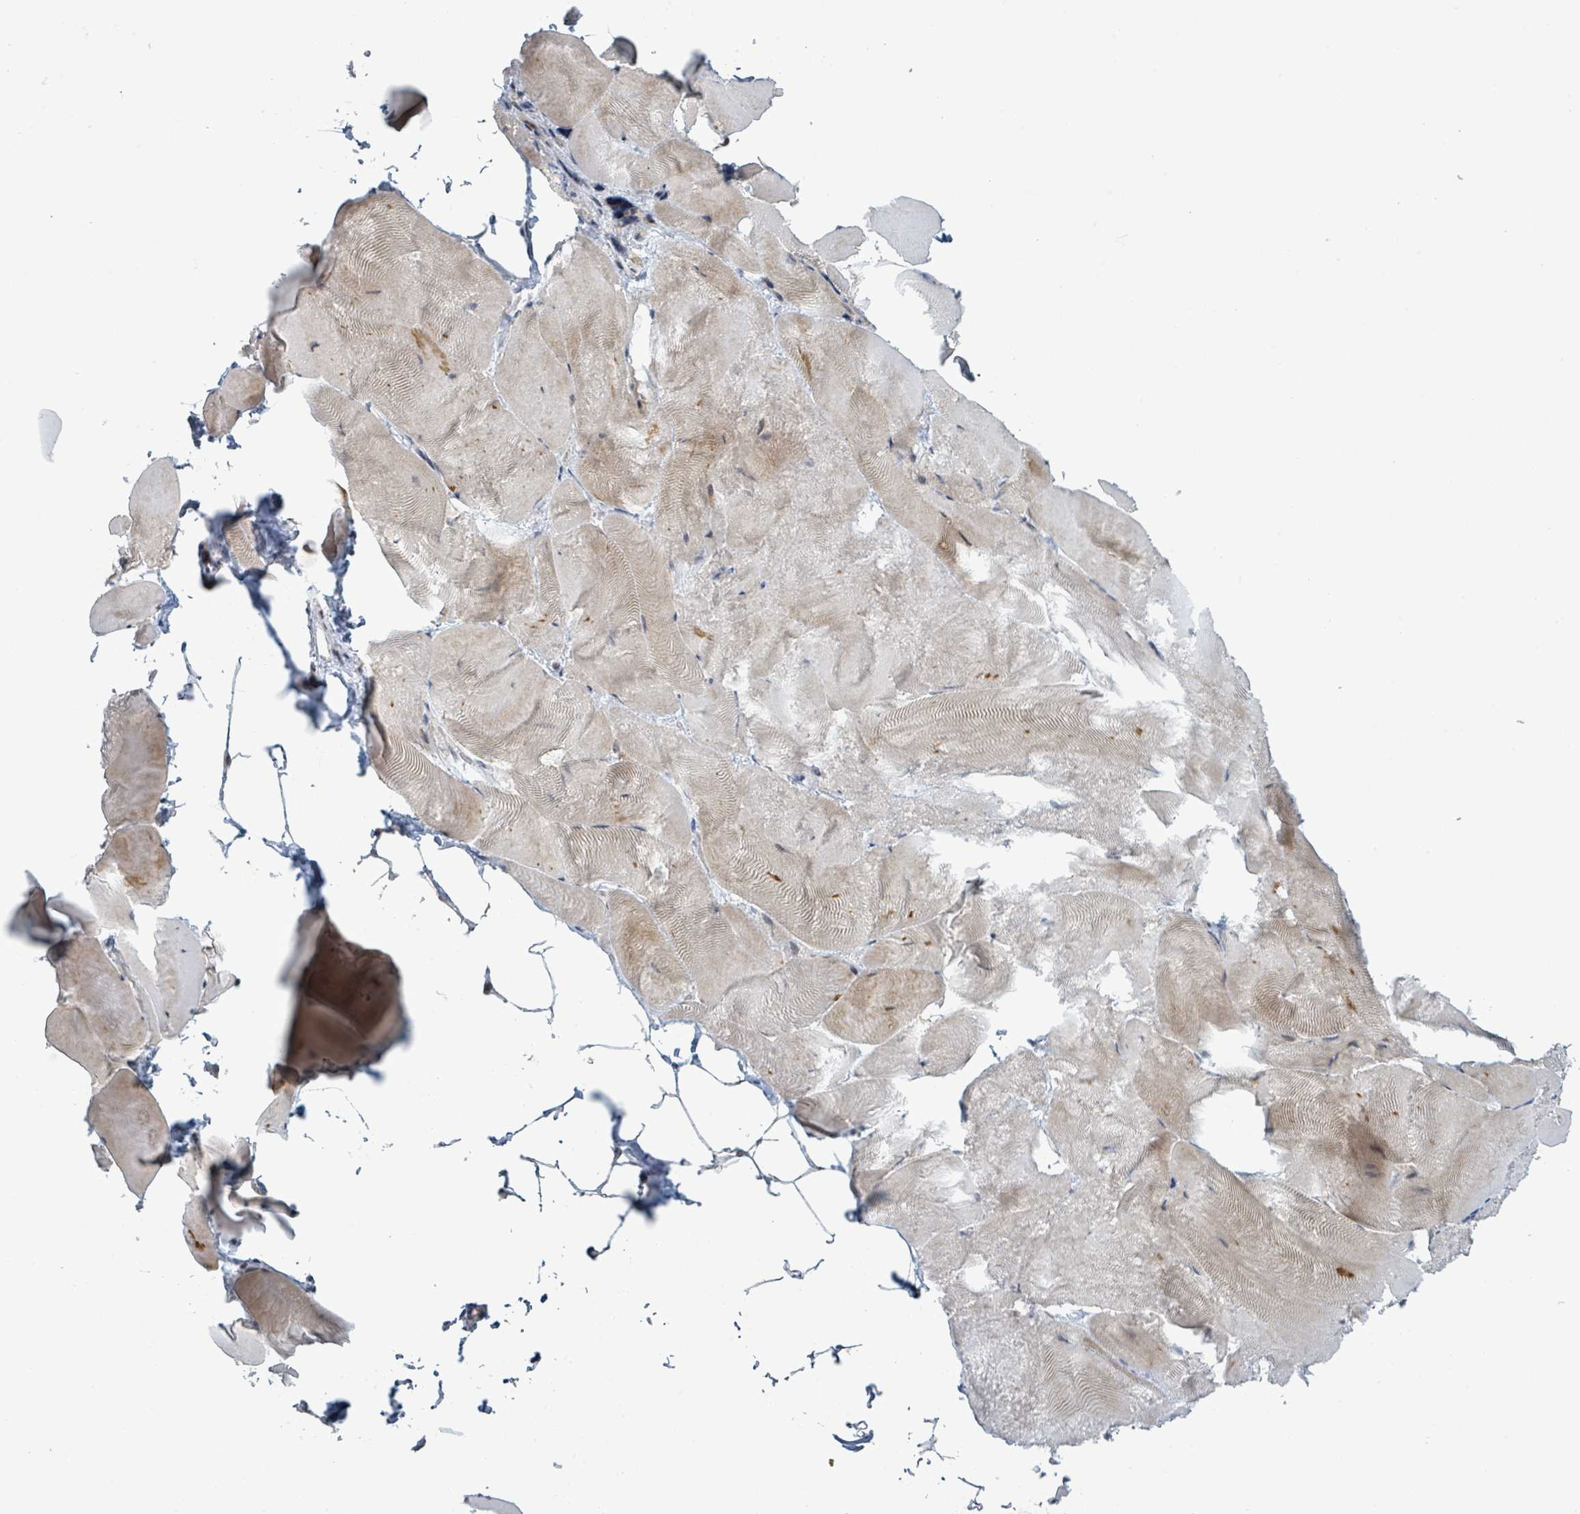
{"staining": {"intensity": "weak", "quantity": "<25%", "location": "cytoplasmic/membranous"}, "tissue": "skeletal muscle", "cell_type": "Myocytes", "image_type": "normal", "snomed": [{"axis": "morphology", "description": "Normal tissue, NOS"}, {"axis": "topography", "description": "Skeletal muscle"}], "caption": "The immunohistochemistry (IHC) image has no significant positivity in myocytes of skeletal muscle. Nuclei are stained in blue.", "gene": "RPL32", "patient": {"sex": "female", "age": 64}}